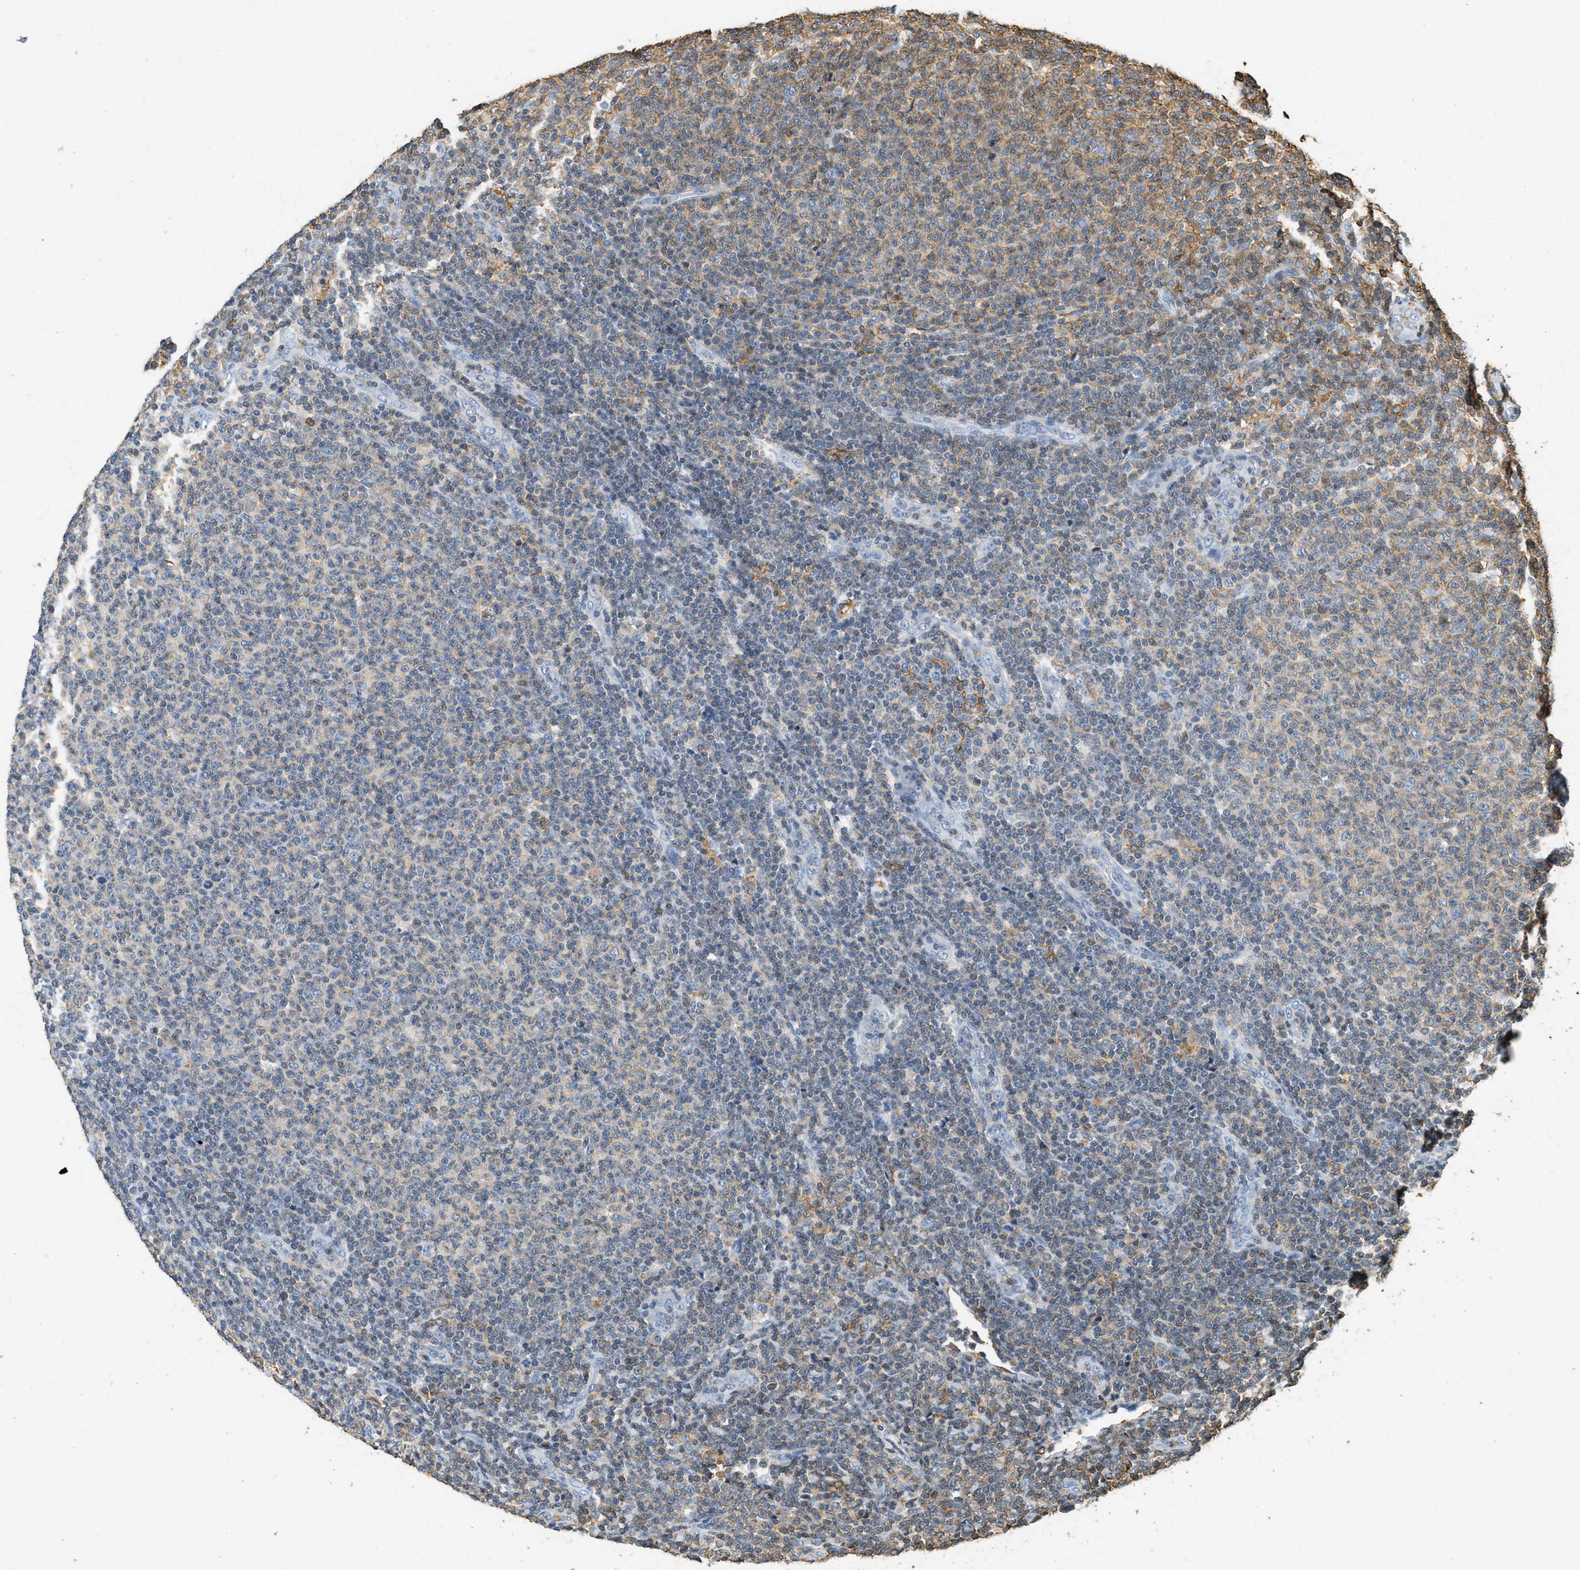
{"staining": {"intensity": "moderate", "quantity": "25%-75%", "location": "cytoplasmic/membranous"}, "tissue": "lymphoma", "cell_type": "Tumor cells", "image_type": "cancer", "snomed": [{"axis": "morphology", "description": "Malignant lymphoma, non-Hodgkin's type, Low grade"}, {"axis": "topography", "description": "Lymph node"}], "caption": "This is a histology image of IHC staining of malignant lymphoma, non-Hodgkin's type (low-grade), which shows moderate expression in the cytoplasmic/membranous of tumor cells.", "gene": "LSP1", "patient": {"sex": "male", "age": 66}}